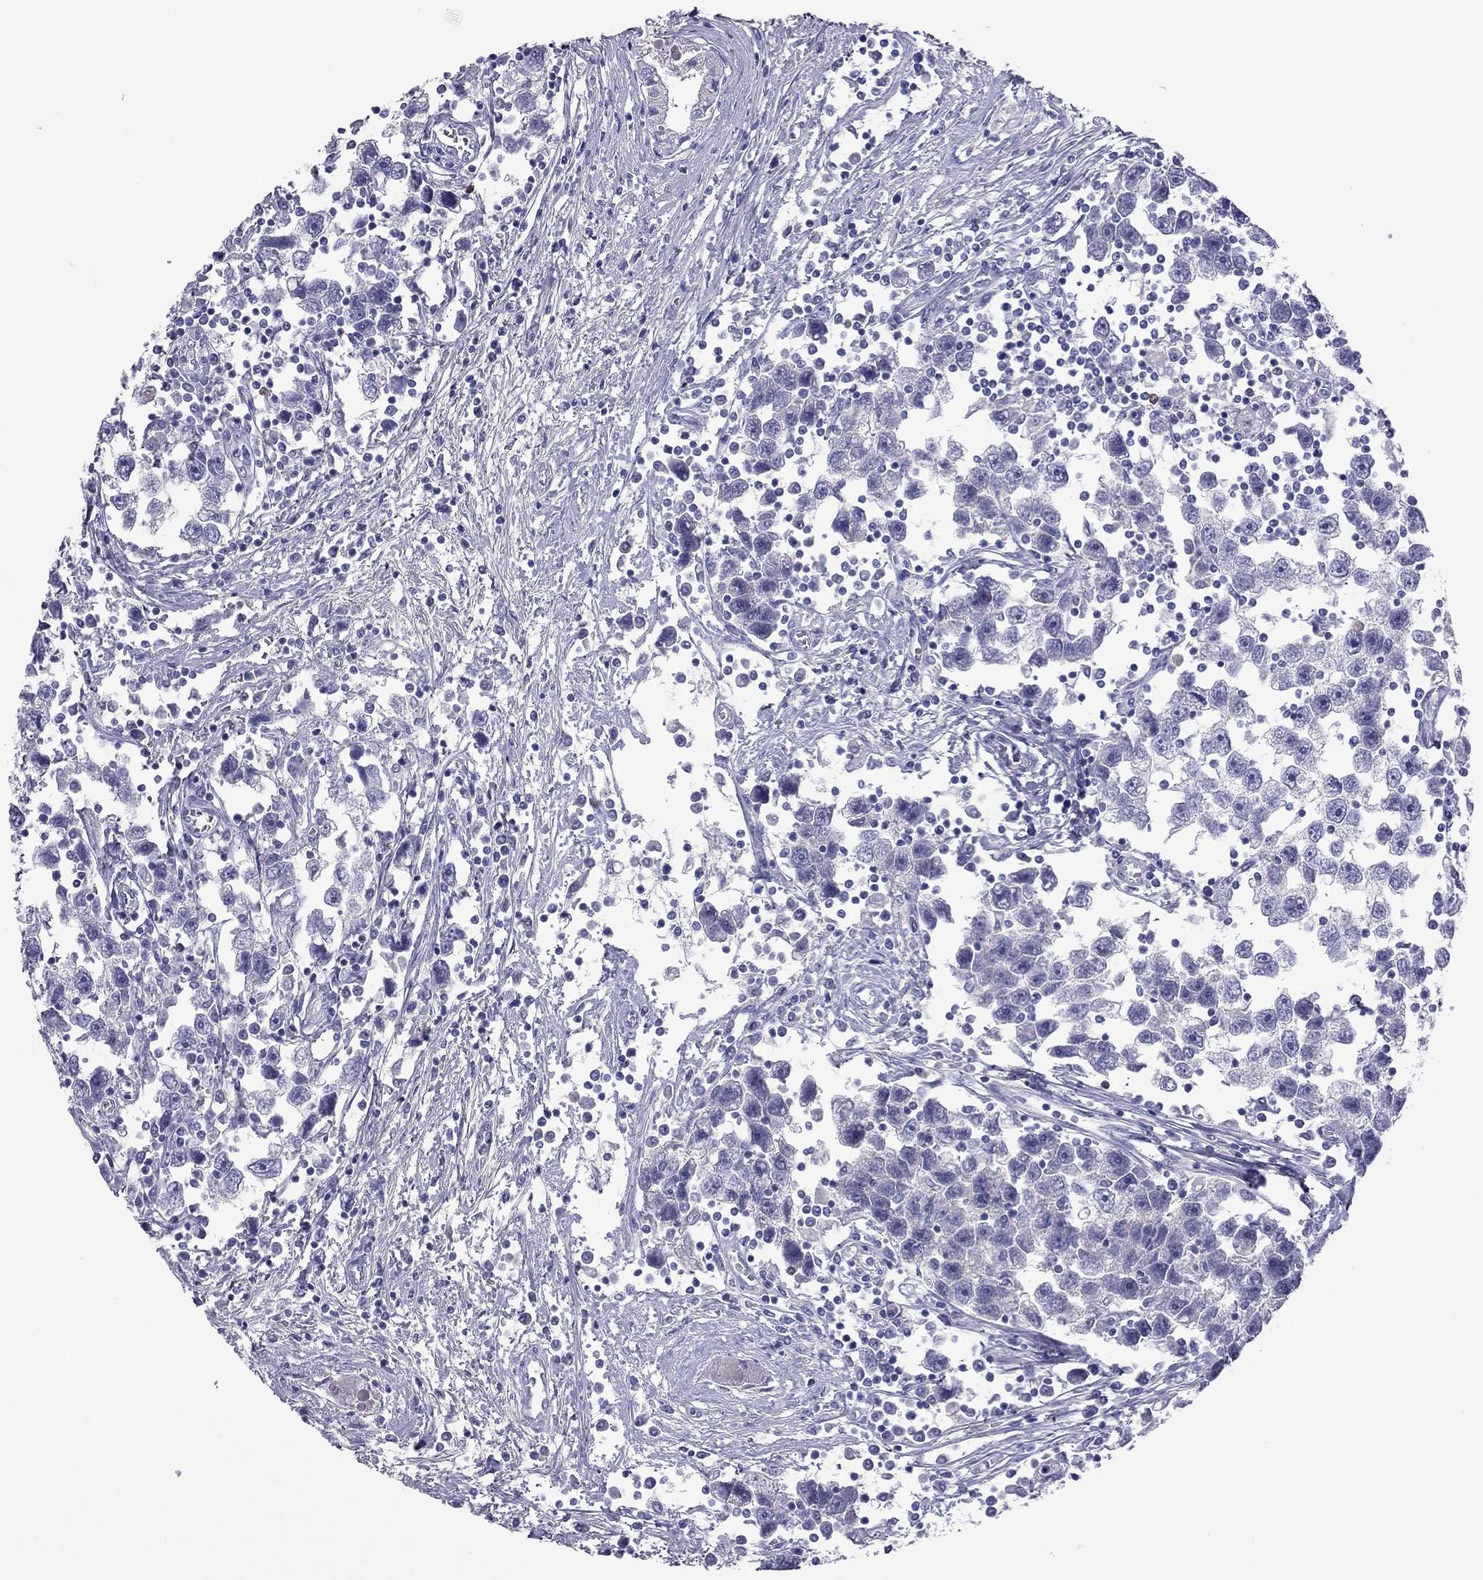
{"staining": {"intensity": "negative", "quantity": "none", "location": "none"}, "tissue": "testis cancer", "cell_type": "Tumor cells", "image_type": "cancer", "snomed": [{"axis": "morphology", "description": "Seminoma, NOS"}, {"axis": "topography", "description": "Testis"}], "caption": "This is an immunohistochemistry photomicrograph of seminoma (testis). There is no expression in tumor cells.", "gene": "ODF4", "patient": {"sex": "male", "age": 30}}